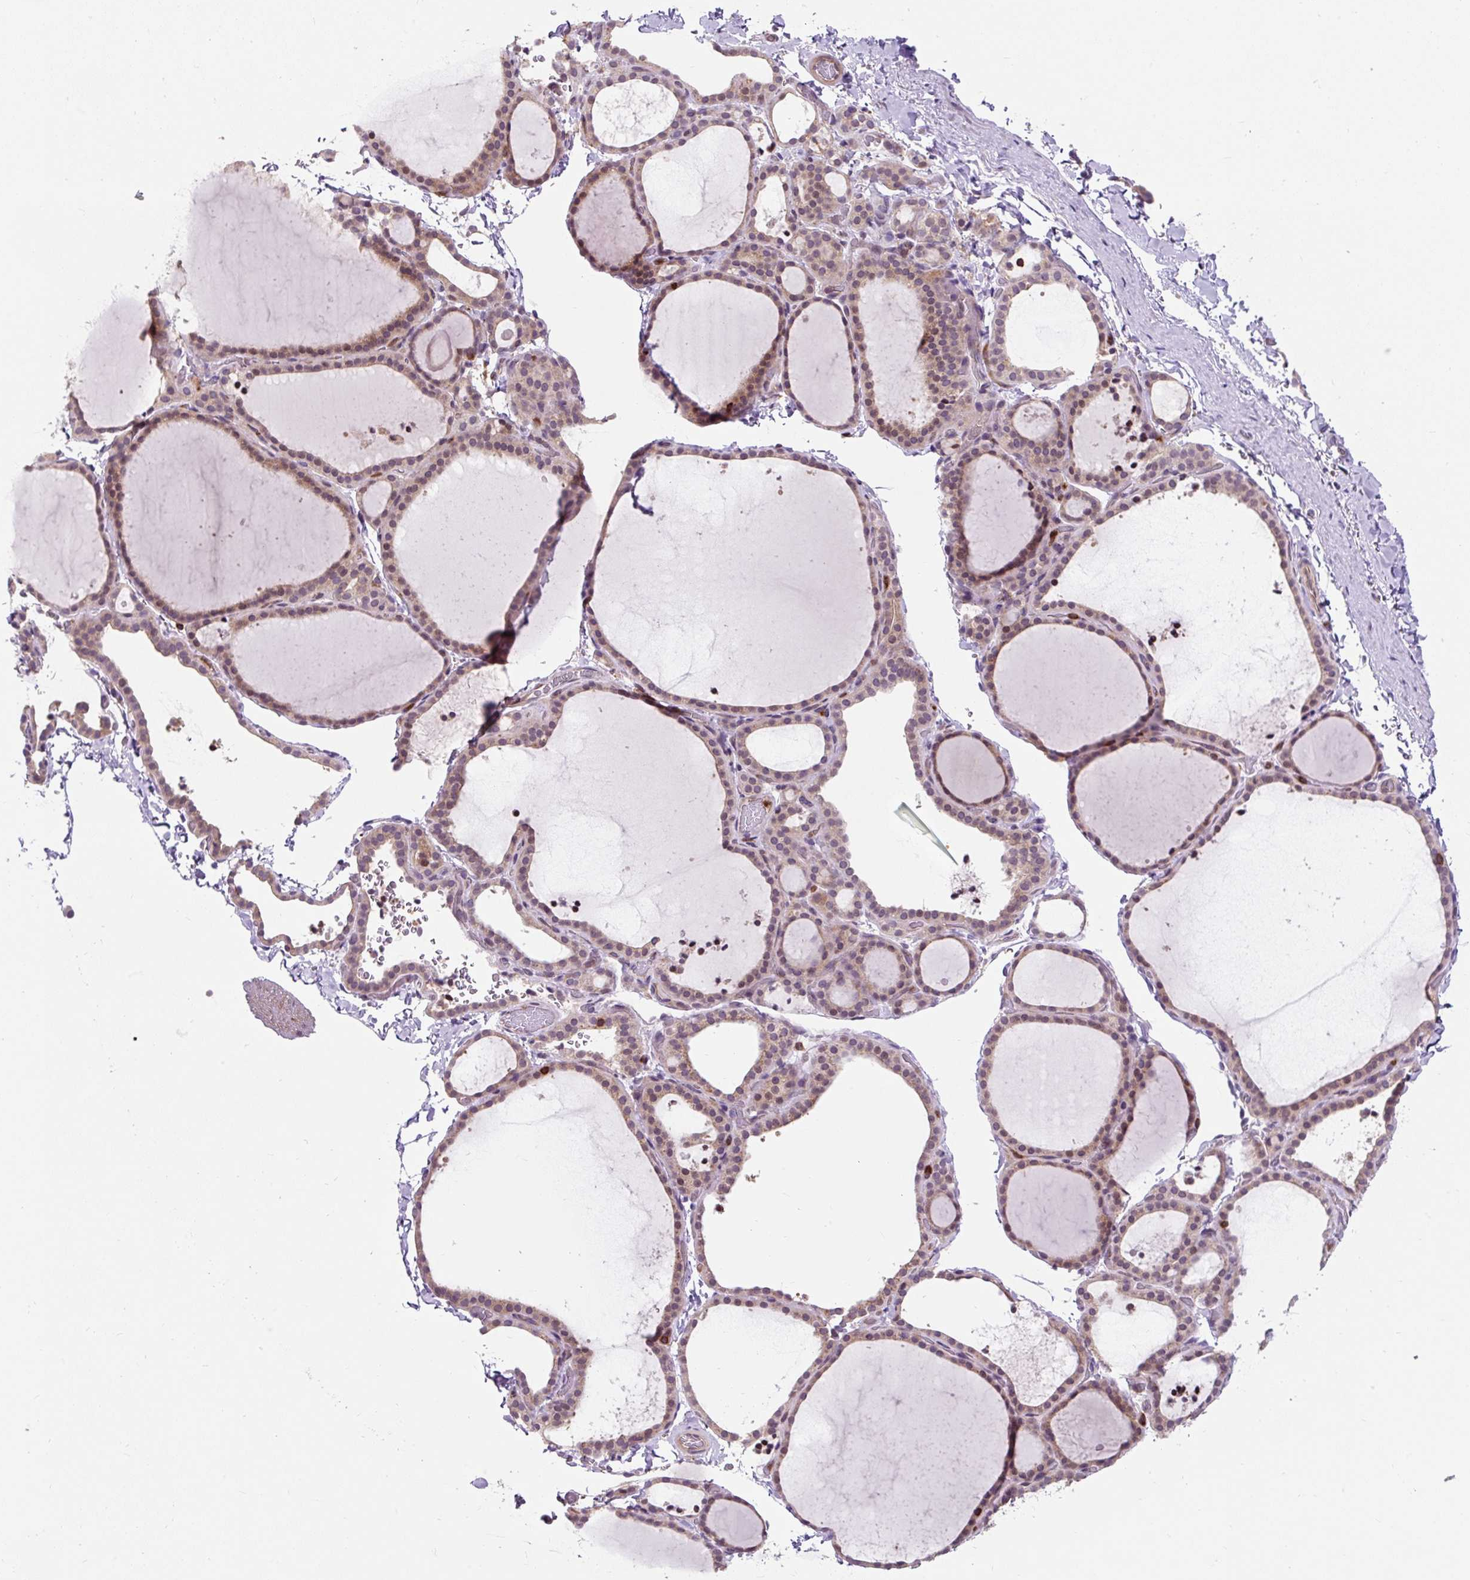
{"staining": {"intensity": "weak", "quantity": "25%-75%", "location": "cytoplasmic/membranous"}, "tissue": "thyroid gland", "cell_type": "Glandular cells", "image_type": "normal", "snomed": [{"axis": "morphology", "description": "Normal tissue, NOS"}, {"axis": "topography", "description": "Thyroid gland"}], "caption": "The image demonstrates staining of benign thyroid gland, revealing weak cytoplasmic/membranous protein positivity (brown color) within glandular cells. (Brightfield microscopy of DAB IHC at high magnification).", "gene": "CISD3", "patient": {"sex": "female", "age": 22}}